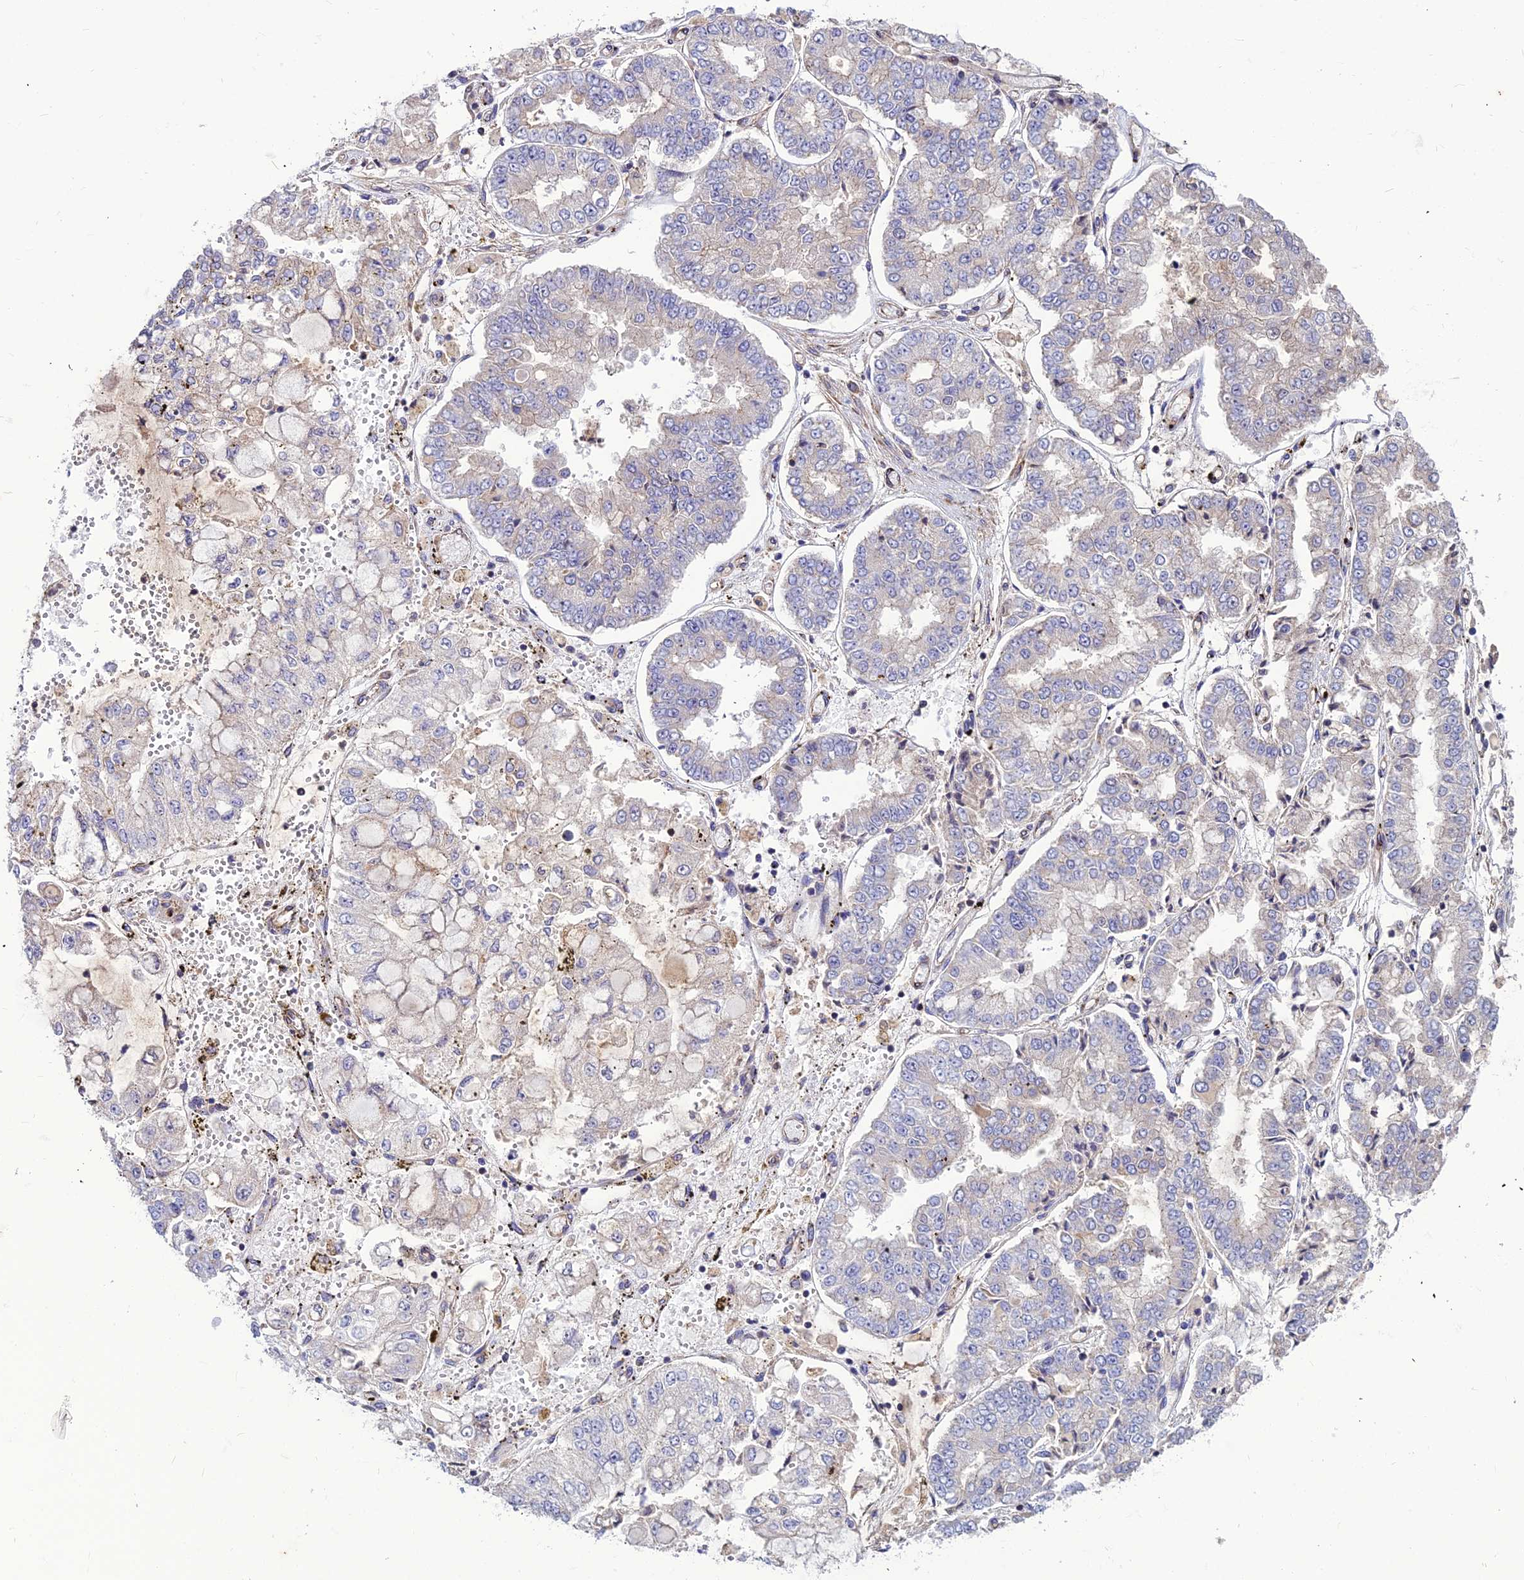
{"staining": {"intensity": "negative", "quantity": "none", "location": "none"}, "tissue": "stomach cancer", "cell_type": "Tumor cells", "image_type": "cancer", "snomed": [{"axis": "morphology", "description": "Adenocarcinoma, NOS"}, {"axis": "topography", "description": "Stomach"}], "caption": "There is no significant expression in tumor cells of stomach cancer (adenocarcinoma). (DAB (3,3'-diaminobenzidine) IHC visualized using brightfield microscopy, high magnification).", "gene": "ASPHD1", "patient": {"sex": "male", "age": 76}}